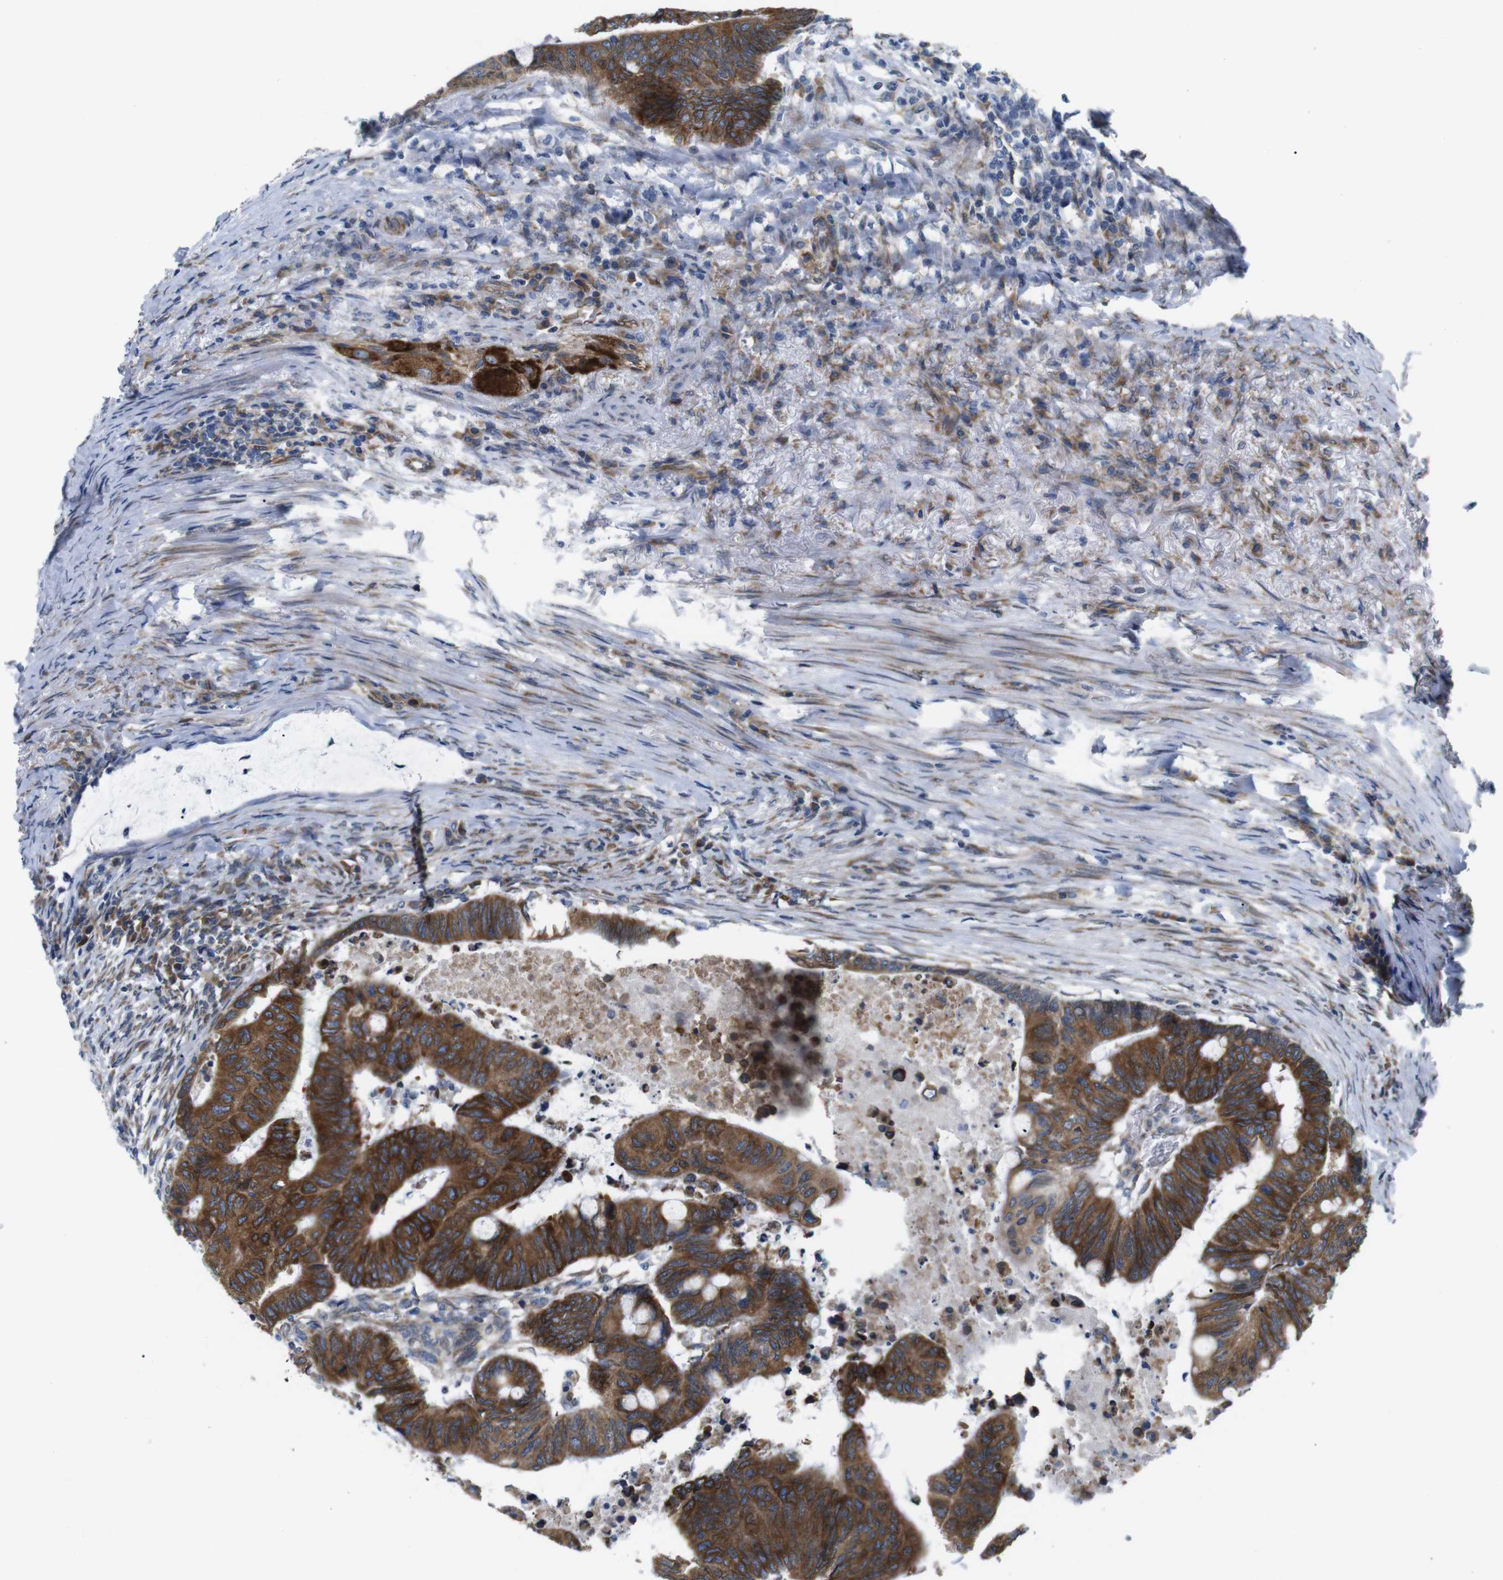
{"staining": {"intensity": "strong", "quantity": ">75%", "location": "cytoplasmic/membranous"}, "tissue": "colorectal cancer", "cell_type": "Tumor cells", "image_type": "cancer", "snomed": [{"axis": "morphology", "description": "Normal tissue, NOS"}, {"axis": "morphology", "description": "Adenocarcinoma, NOS"}, {"axis": "topography", "description": "Rectum"}, {"axis": "topography", "description": "Peripheral nerve tissue"}], "caption": "This image demonstrates immunohistochemistry staining of human colorectal cancer (adenocarcinoma), with high strong cytoplasmic/membranous positivity in about >75% of tumor cells.", "gene": "HACD3", "patient": {"sex": "male", "age": 92}}